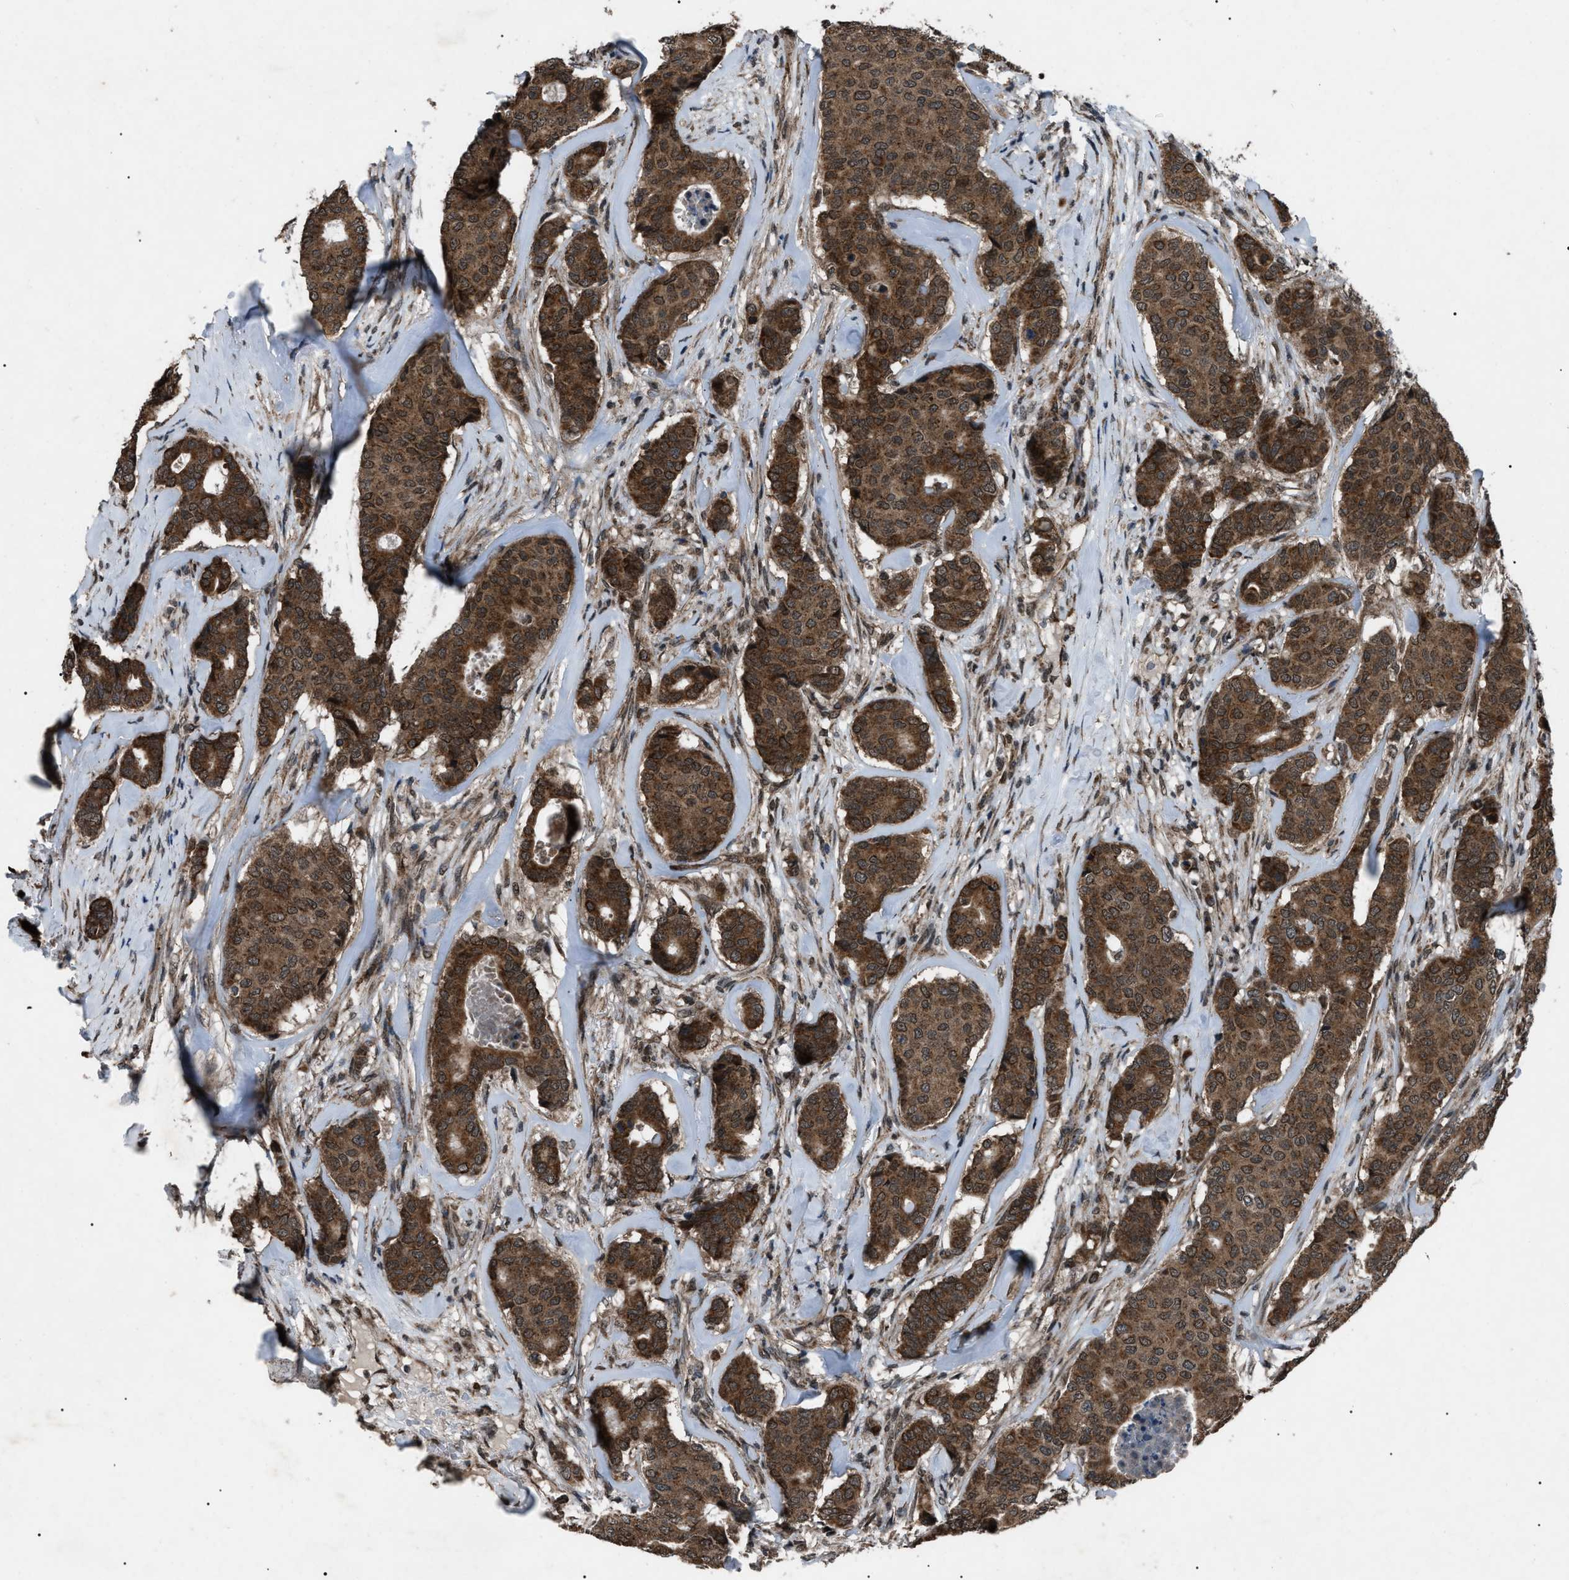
{"staining": {"intensity": "strong", "quantity": ">75%", "location": "cytoplasmic/membranous"}, "tissue": "breast cancer", "cell_type": "Tumor cells", "image_type": "cancer", "snomed": [{"axis": "morphology", "description": "Duct carcinoma"}, {"axis": "topography", "description": "Breast"}], "caption": "Protein analysis of breast infiltrating ductal carcinoma tissue exhibits strong cytoplasmic/membranous expression in about >75% of tumor cells. Using DAB (3,3'-diaminobenzidine) (brown) and hematoxylin (blue) stains, captured at high magnification using brightfield microscopy.", "gene": "ZFAND2A", "patient": {"sex": "female", "age": 75}}